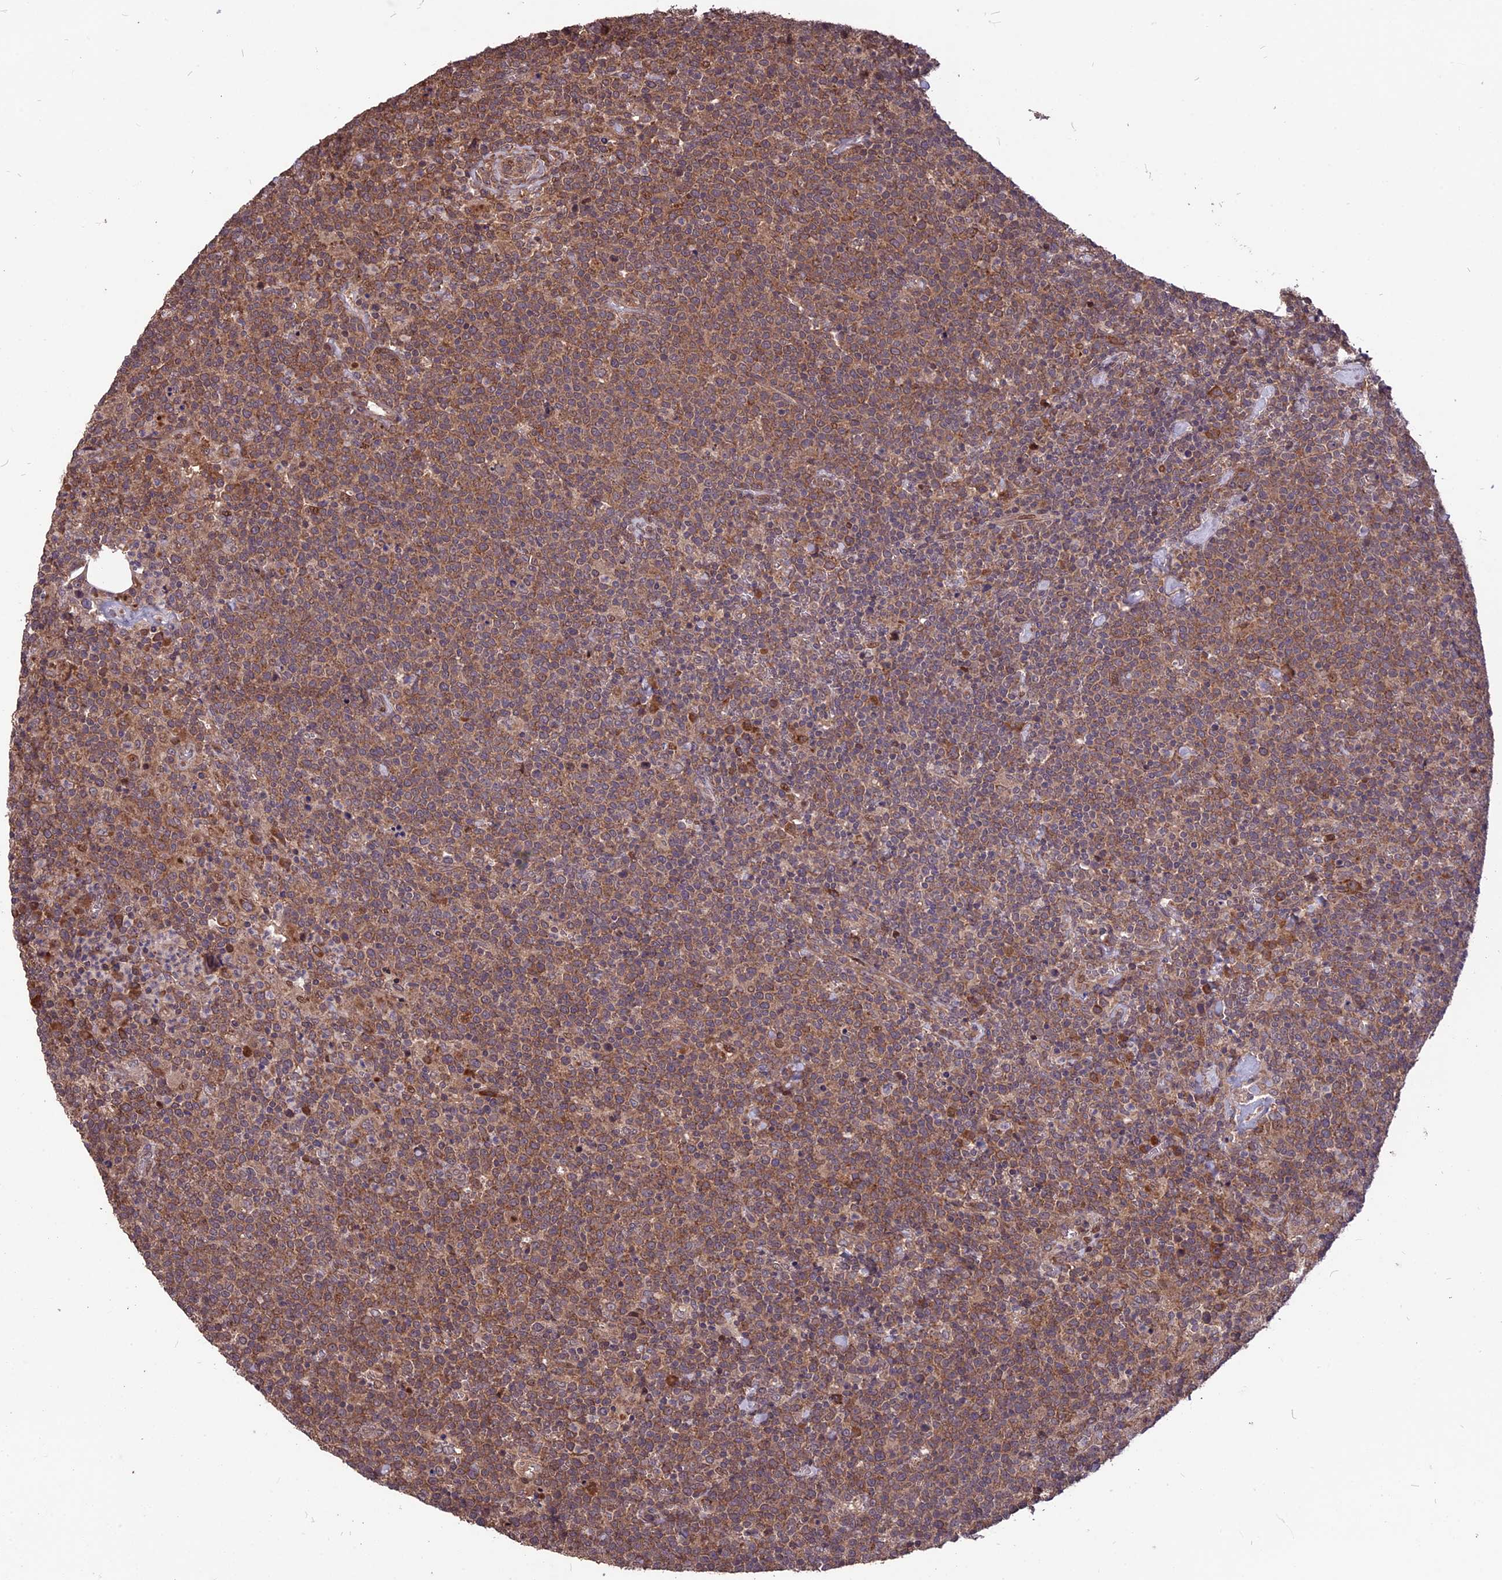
{"staining": {"intensity": "moderate", "quantity": ">75%", "location": "cytoplasmic/membranous"}, "tissue": "lymphoma", "cell_type": "Tumor cells", "image_type": "cancer", "snomed": [{"axis": "morphology", "description": "Malignant lymphoma, non-Hodgkin's type, High grade"}, {"axis": "topography", "description": "Lymph node"}], "caption": "Immunohistochemistry photomicrograph of neoplastic tissue: high-grade malignant lymphoma, non-Hodgkin's type stained using immunohistochemistry exhibits medium levels of moderate protein expression localized specifically in the cytoplasmic/membranous of tumor cells, appearing as a cytoplasmic/membranous brown color.", "gene": "ZNF598", "patient": {"sex": "male", "age": 61}}